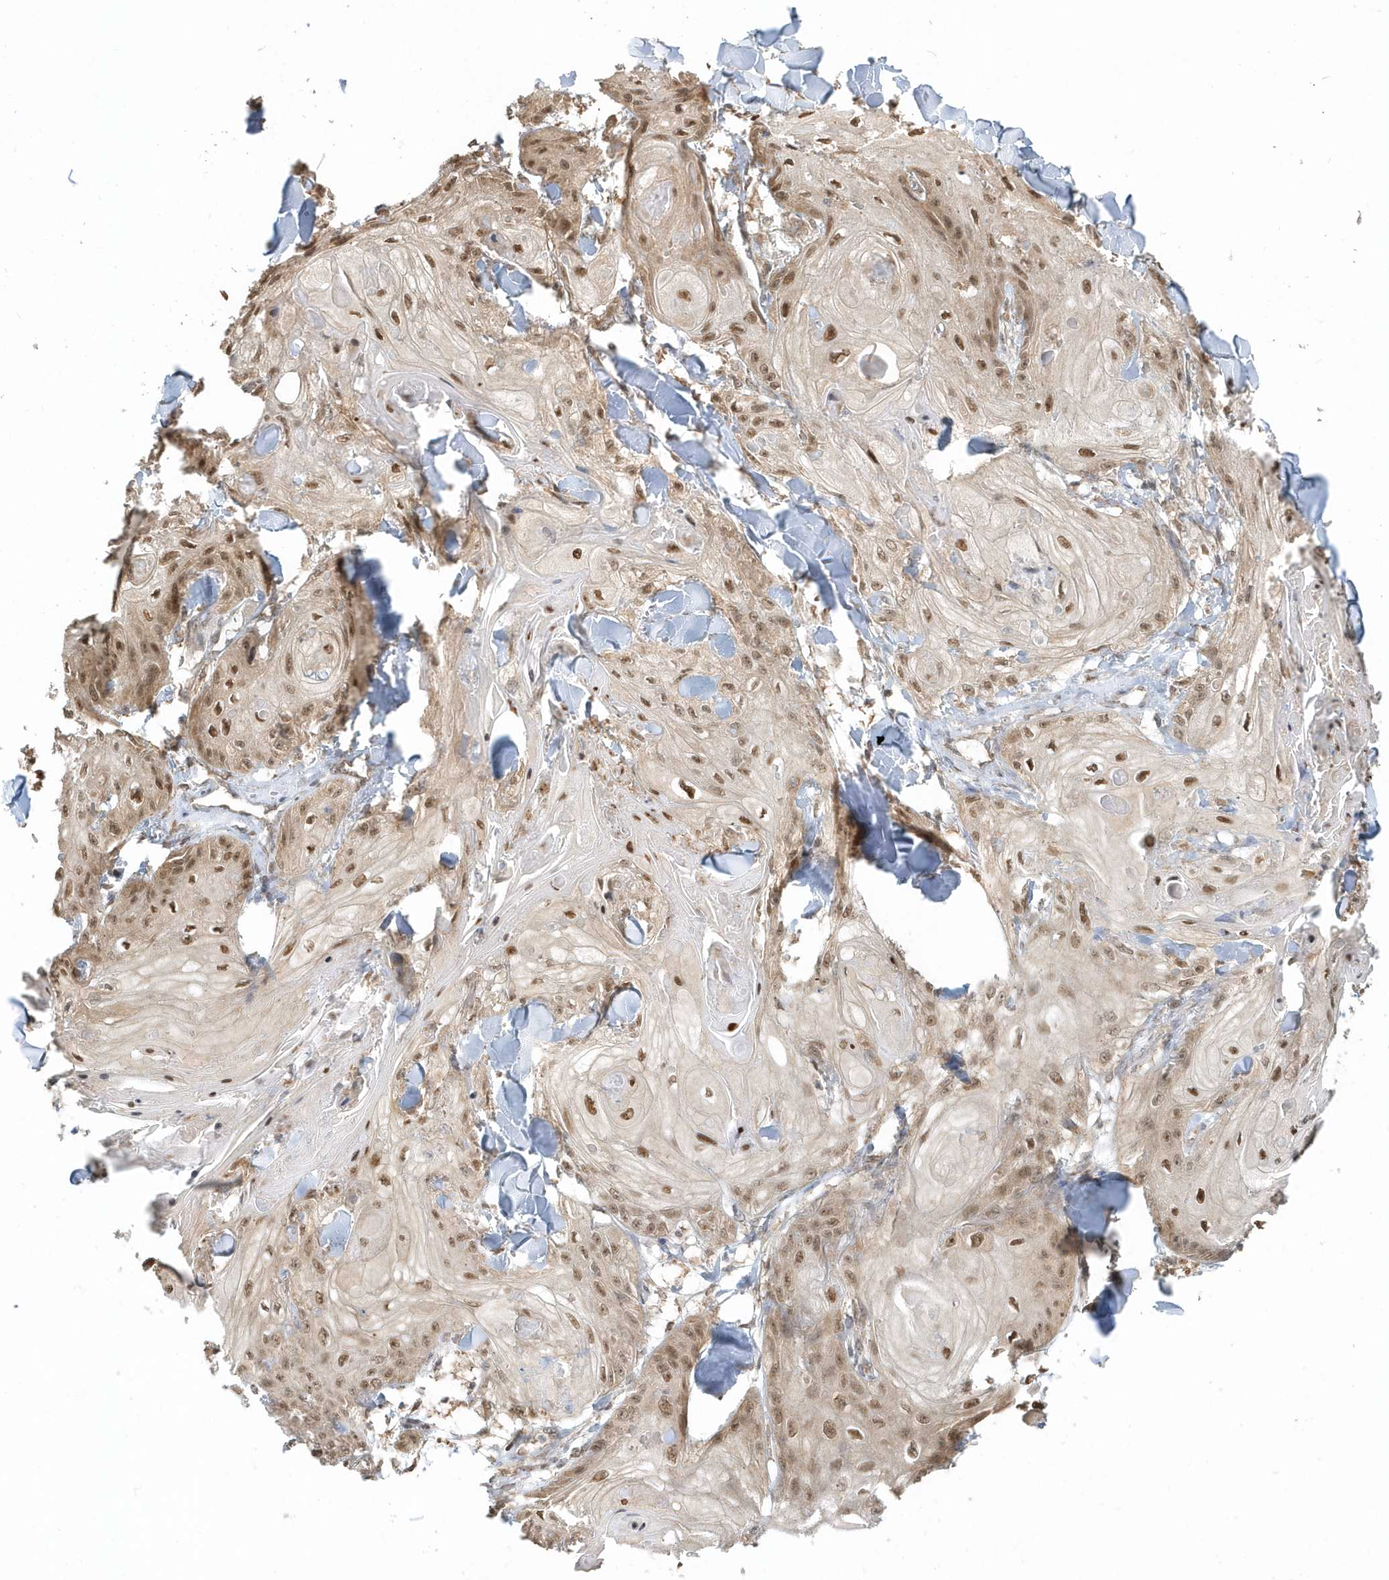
{"staining": {"intensity": "moderate", "quantity": ">75%", "location": "nuclear"}, "tissue": "skin cancer", "cell_type": "Tumor cells", "image_type": "cancer", "snomed": [{"axis": "morphology", "description": "Squamous cell carcinoma, NOS"}, {"axis": "topography", "description": "Skin"}], "caption": "Immunohistochemistry (IHC) histopathology image of human skin squamous cell carcinoma stained for a protein (brown), which demonstrates medium levels of moderate nuclear staining in about >75% of tumor cells.", "gene": "PSMD6", "patient": {"sex": "male", "age": 74}}